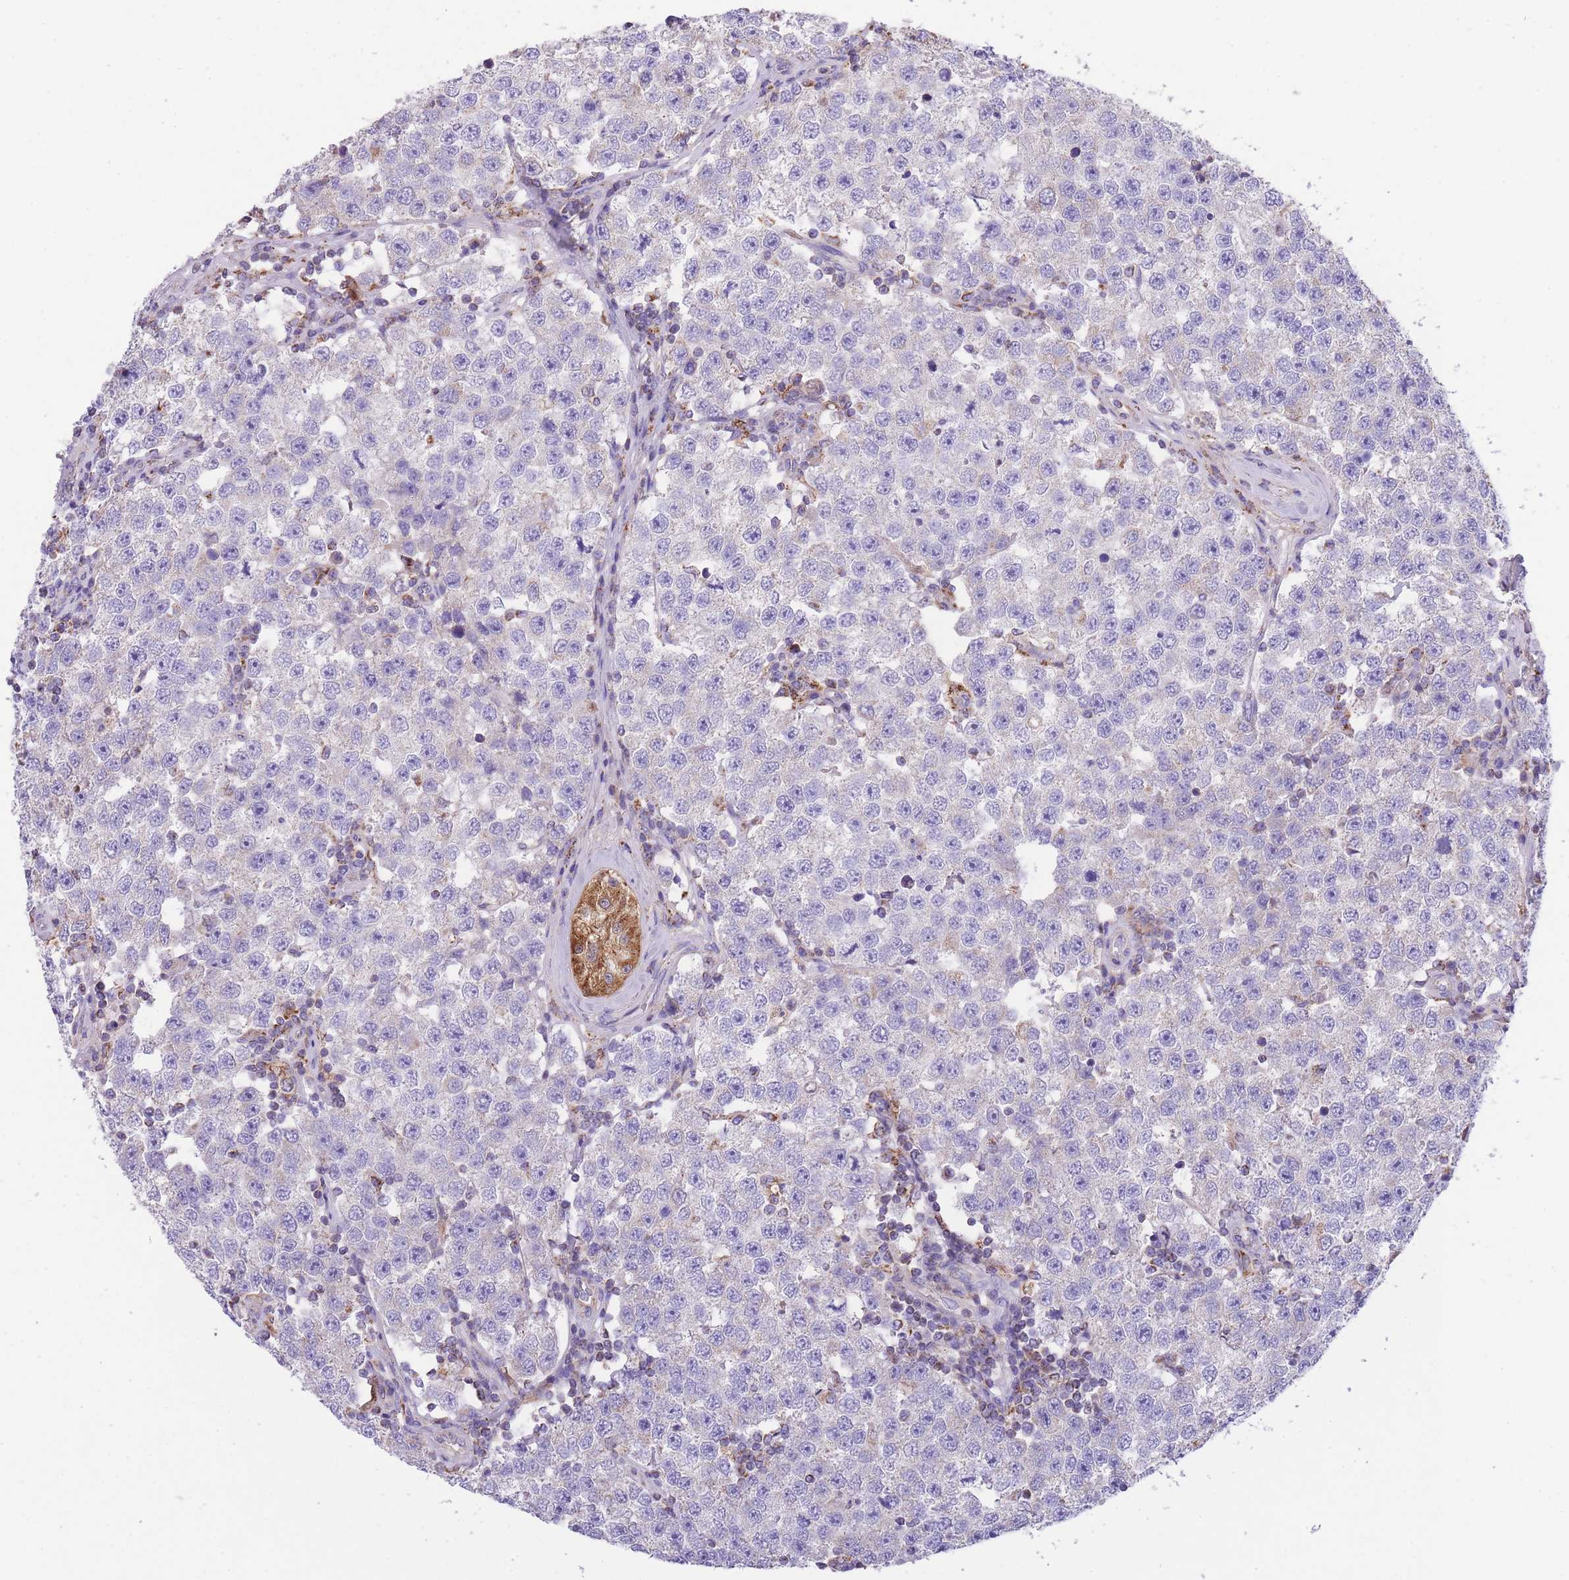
{"staining": {"intensity": "negative", "quantity": "none", "location": "none"}, "tissue": "testis cancer", "cell_type": "Tumor cells", "image_type": "cancer", "snomed": [{"axis": "morphology", "description": "Seminoma, NOS"}, {"axis": "topography", "description": "Testis"}], "caption": "Tumor cells show no significant protein staining in testis seminoma.", "gene": "ST3GAL3", "patient": {"sex": "male", "age": 34}}